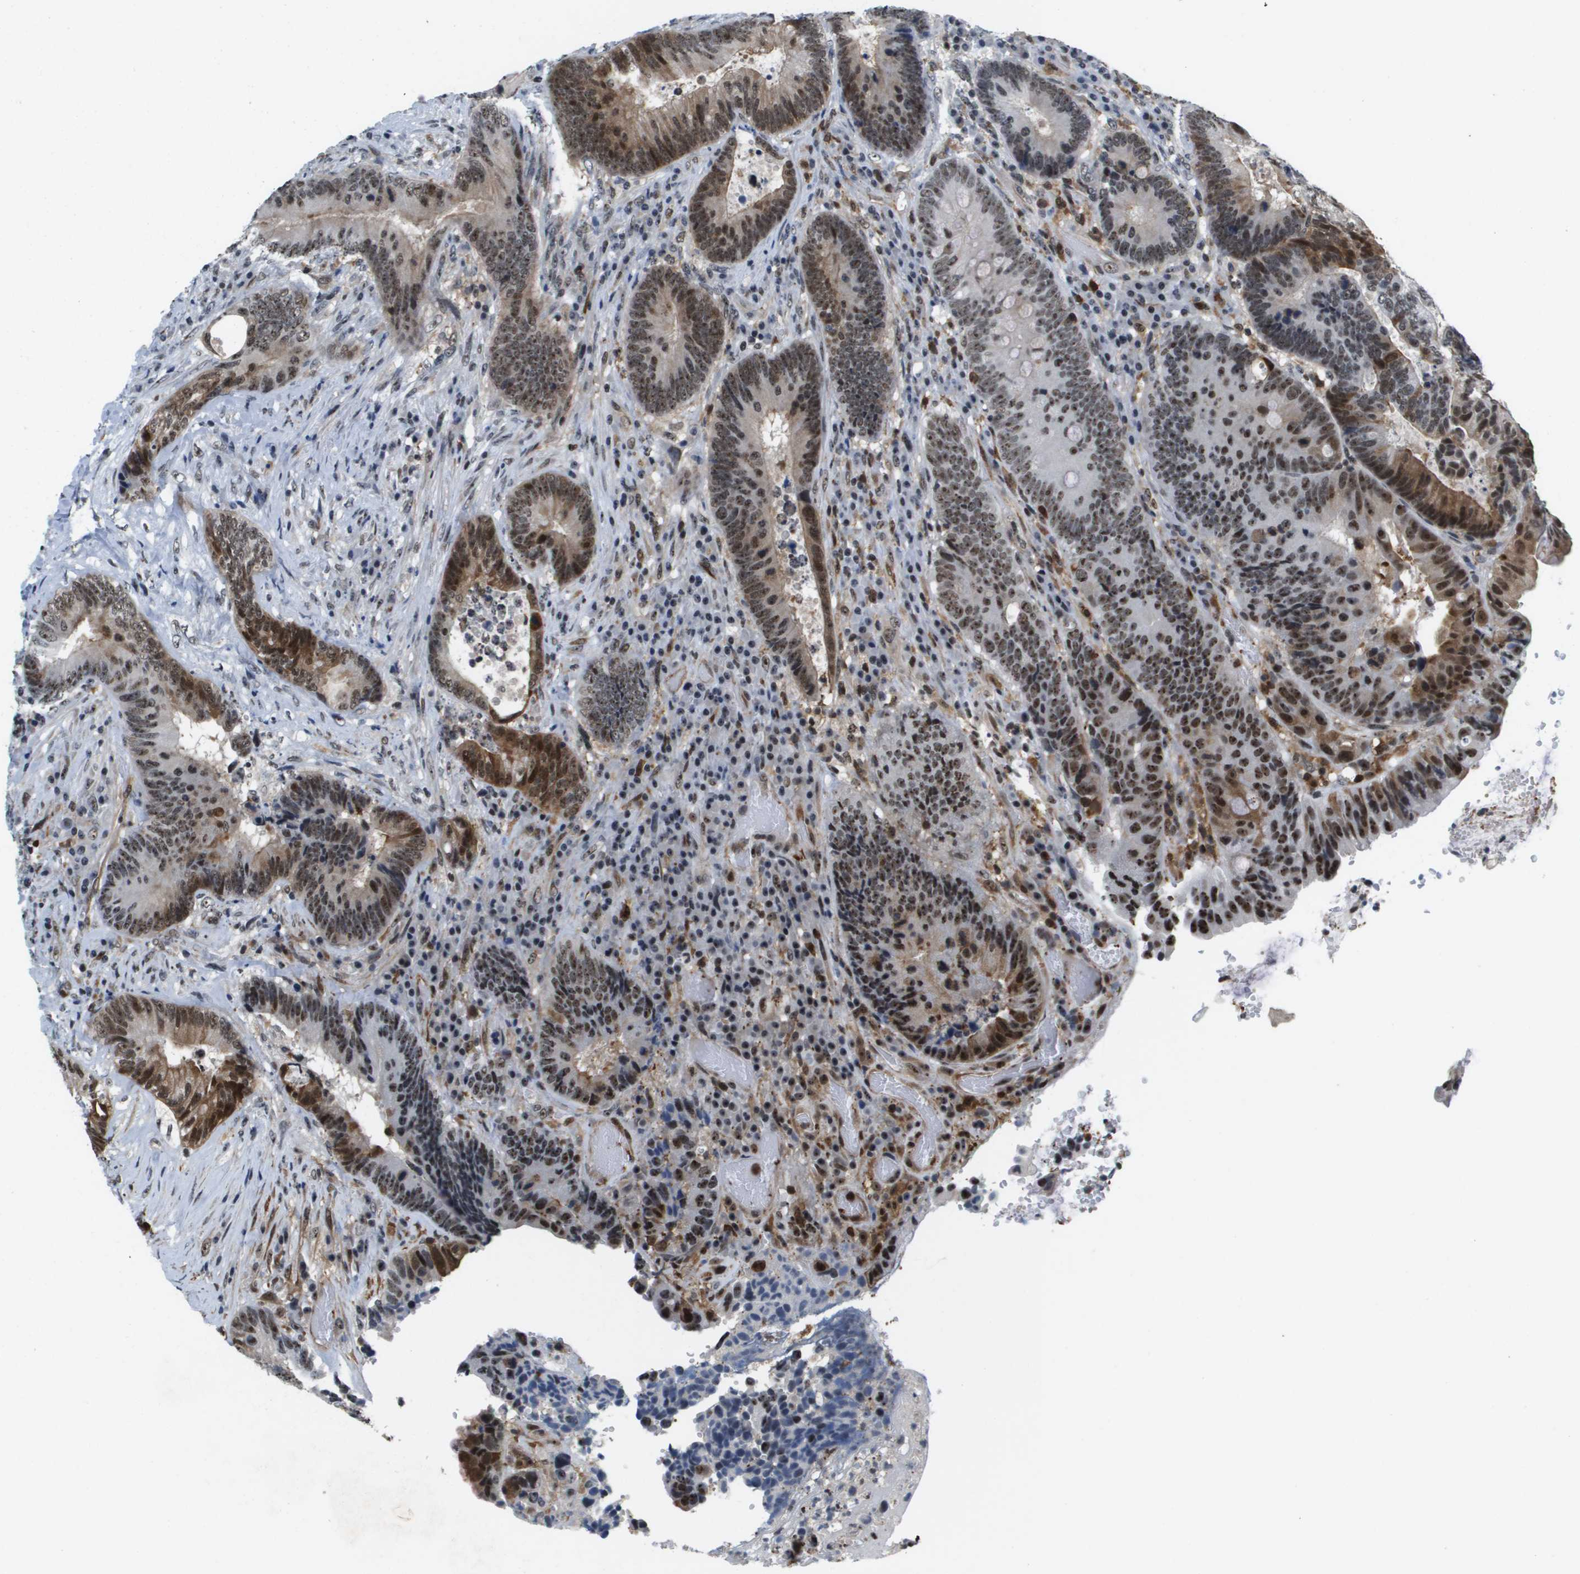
{"staining": {"intensity": "moderate", "quantity": ">75%", "location": "nuclear"}, "tissue": "colorectal cancer", "cell_type": "Tumor cells", "image_type": "cancer", "snomed": [{"axis": "morphology", "description": "Adenocarcinoma, NOS"}, {"axis": "topography", "description": "Rectum"}], "caption": "Tumor cells reveal medium levels of moderate nuclear positivity in approximately >75% of cells in adenocarcinoma (colorectal). The staining is performed using DAB (3,3'-diaminobenzidine) brown chromogen to label protein expression. The nuclei are counter-stained blue using hematoxylin.", "gene": "EP400", "patient": {"sex": "female", "age": 89}}